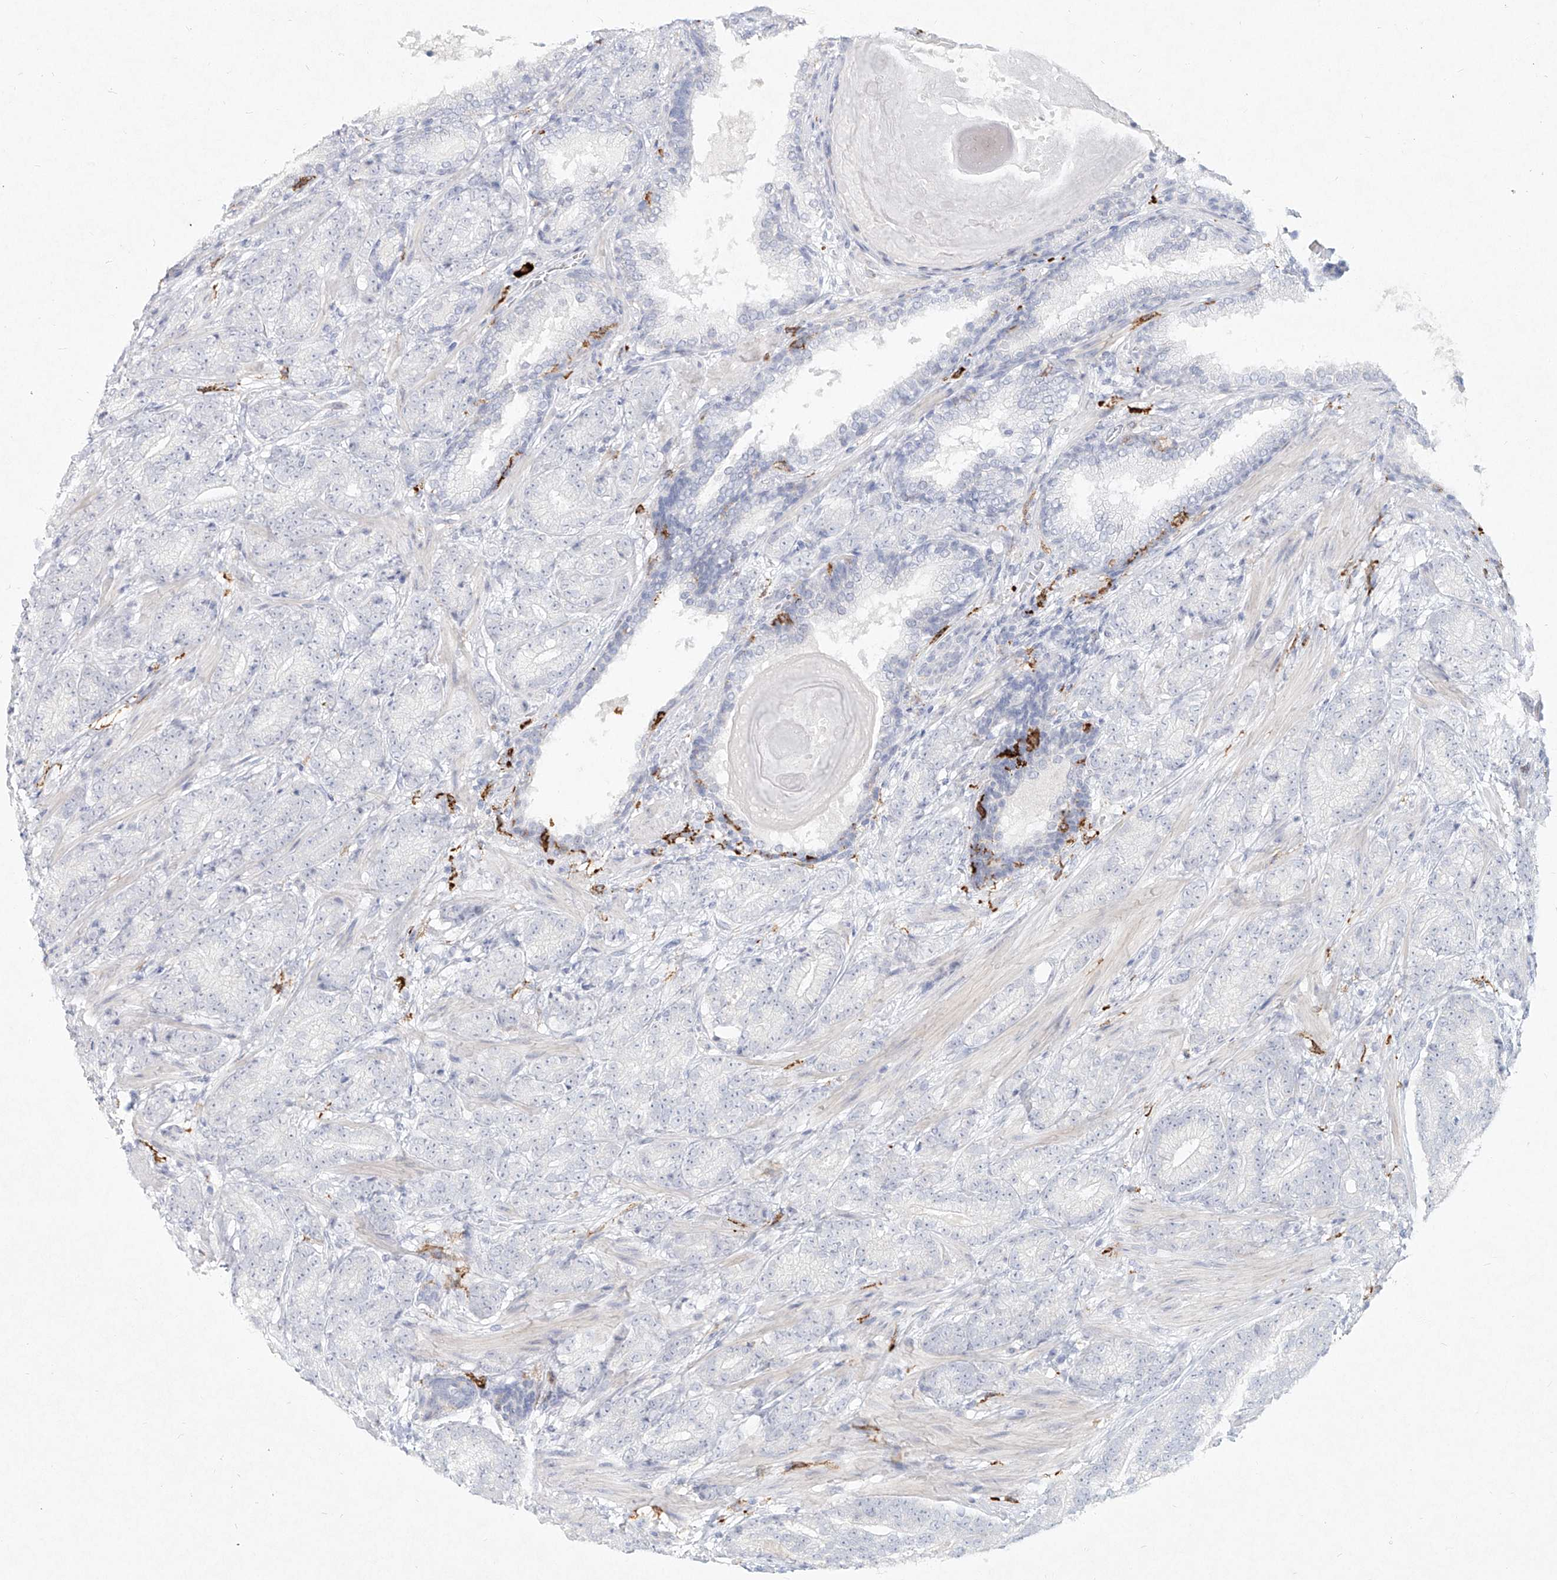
{"staining": {"intensity": "negative", "quantity": "none", "location": "none"}, "tissue": "prostate cancer", "cell_type": "Tumor cells", "image_type": "cancer", "snomed": [{"axis": "morphology", "description": "Adenocarcinoma, High grade"}, {"axis": "topography", "description": "Prostate"}], "caption": "A photomicrograph of human high-grade adenocarcinoma (prostate) is negative for staining in tumor cells.", "gene": "CD209", "patient": {"sex": "male", "age": 61}}